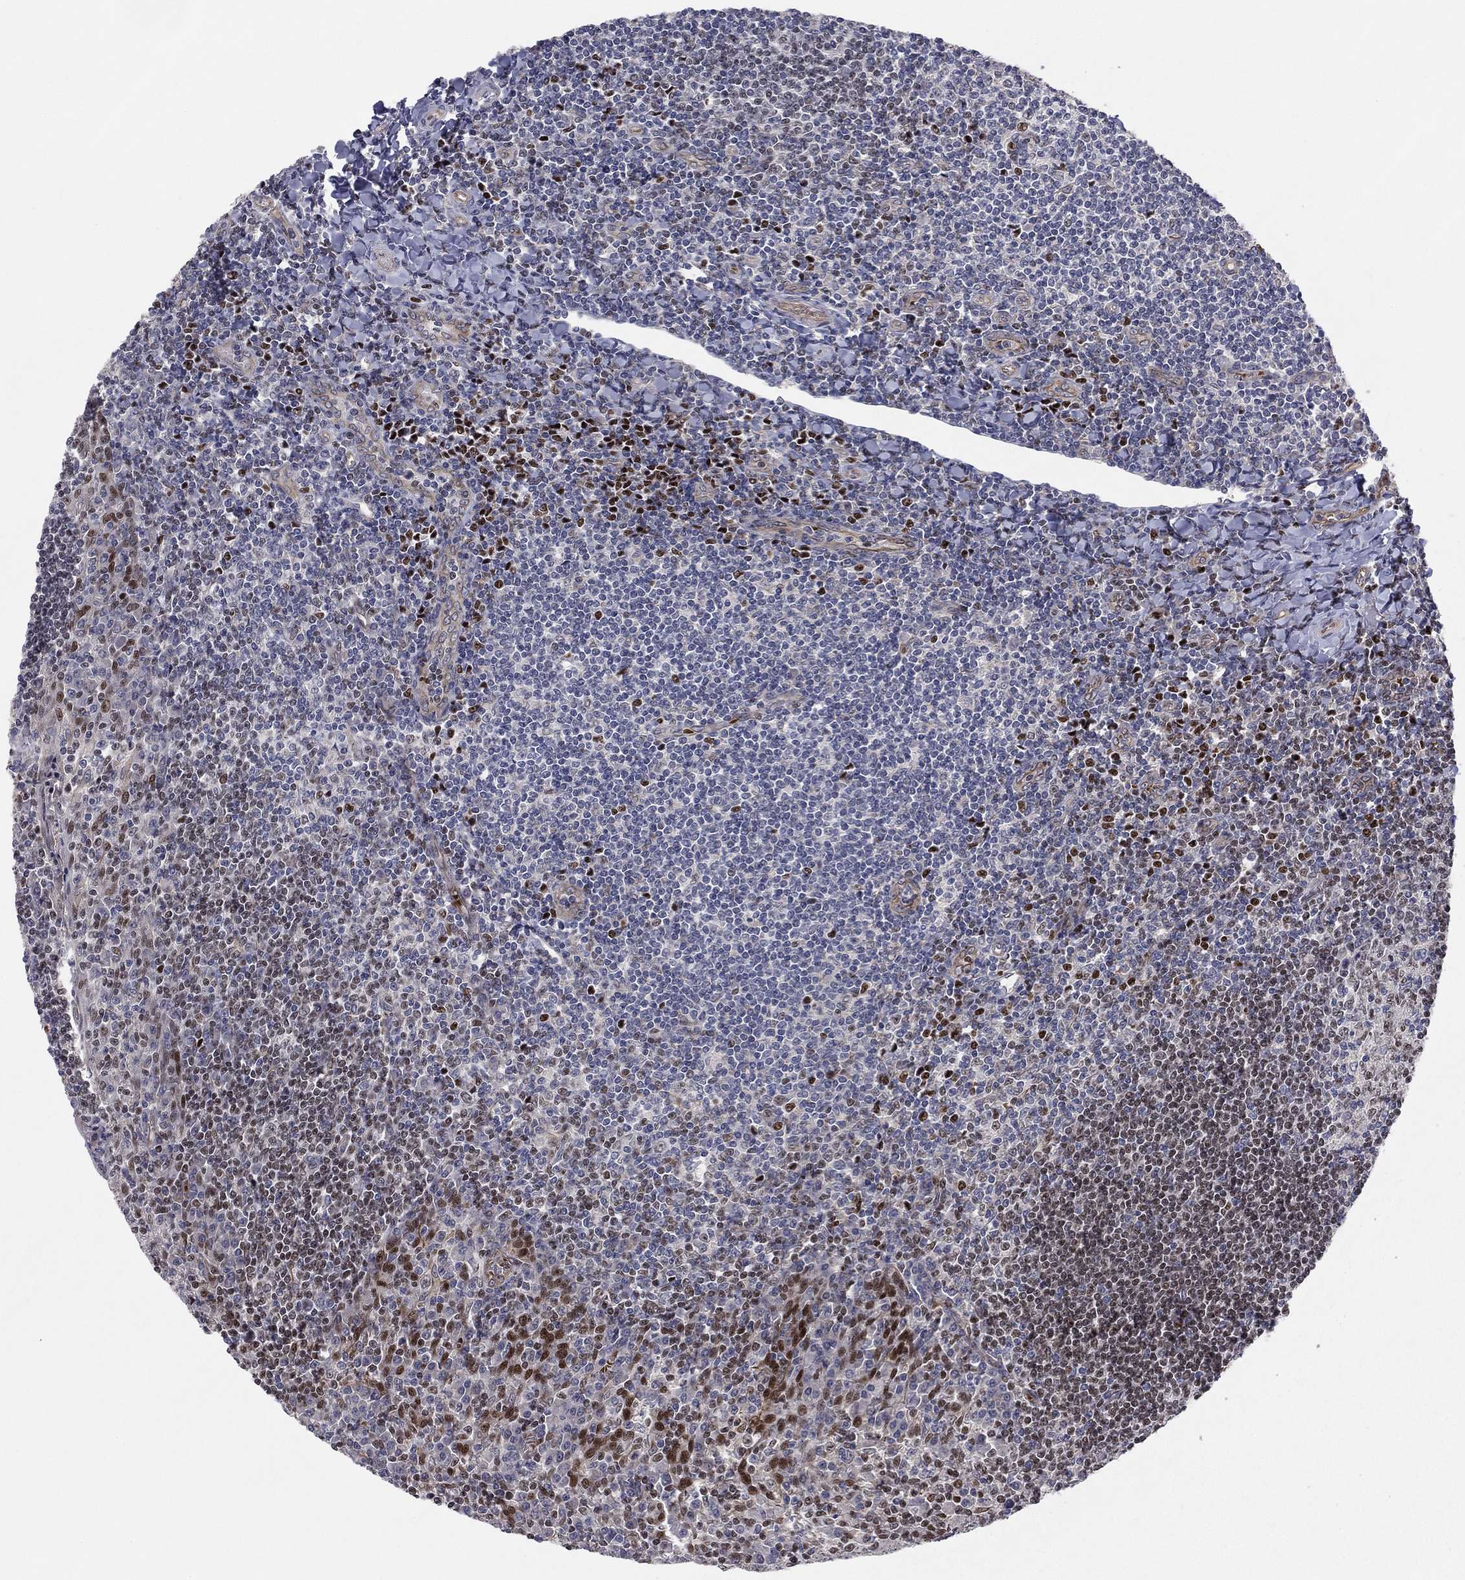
{"staining": {"intensity": "strong", "quantity": "25%-75%", "location": "nuclear"}, "tissue": "tonsil", "cell_type": "Germinal center cells", "image_type": "normal", "snomed": [{"axis": "morphology", "description": "Normal tissue, NOS"}, {"axis": "topography", "description": "Tonsil"}], "caption": "Brown immunohistochemical staining in unremarkable human tonsil displays strong nuclear staining in about 25%-75% of germinal center cells. (brown staining indicates protein expression, while blue staining denotes nuclei).", "gene": "BCL11A", "patient": {"sex": "female", "age": 12}}